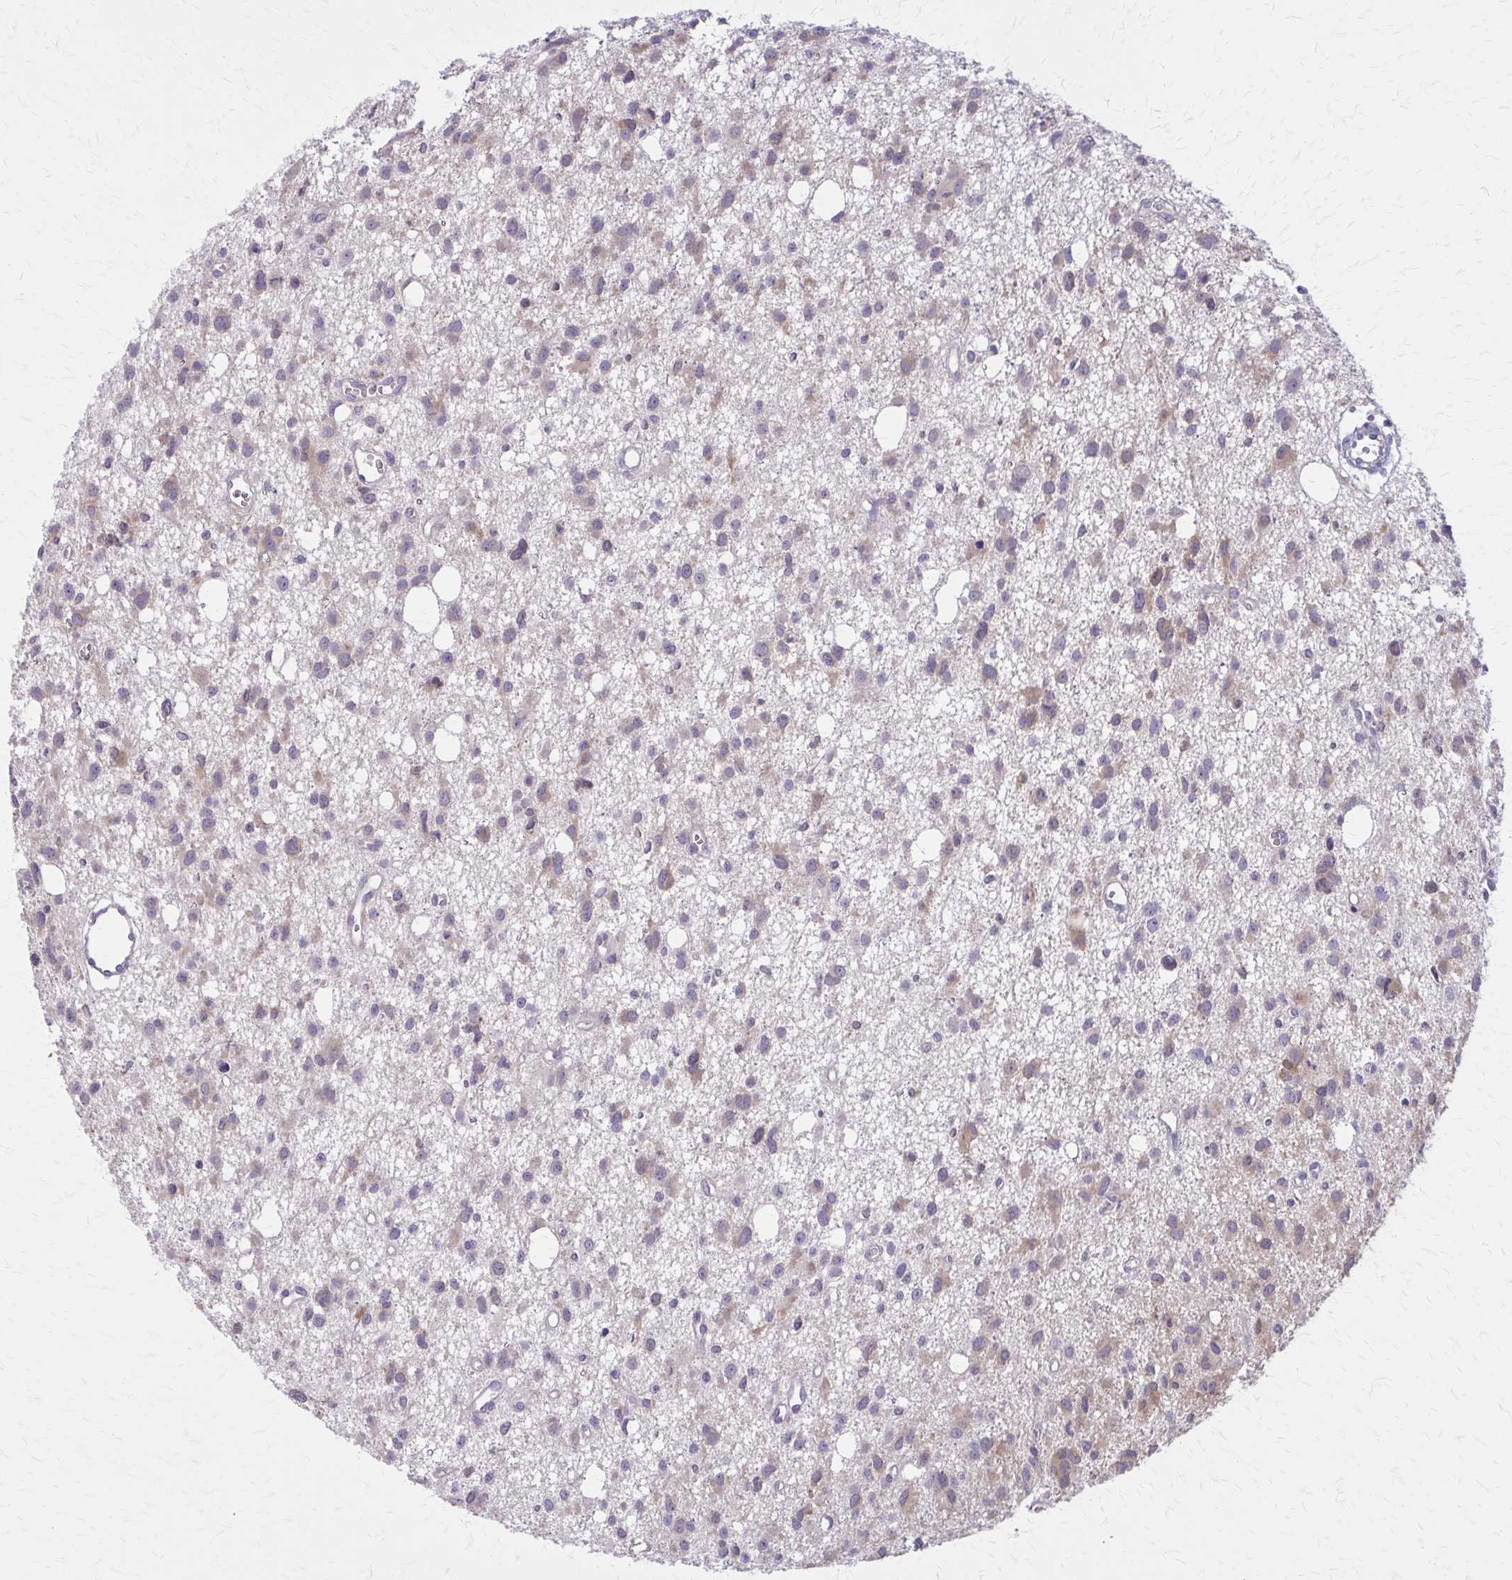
{"staining": {"intensity": "weak", "quantity": "25%-75%", "location": "cytoplasmic/membranous"}, "tissue": "glioma", "cell_type": "Tumor cells", "image_type": "cancer", "snomed": [{"axis": "morphology", "description": "Glioma, malignant, High grade"}, {"axis": "topography", "description": "Brain"}], "caption": "This is an image of immunohistochemistry staining of glioma, which shows weak expression in the cytoplasmic/membranous of tumor cells.", "gene": "NRBF2", "patient": {"sex": "male", "age": 23}}